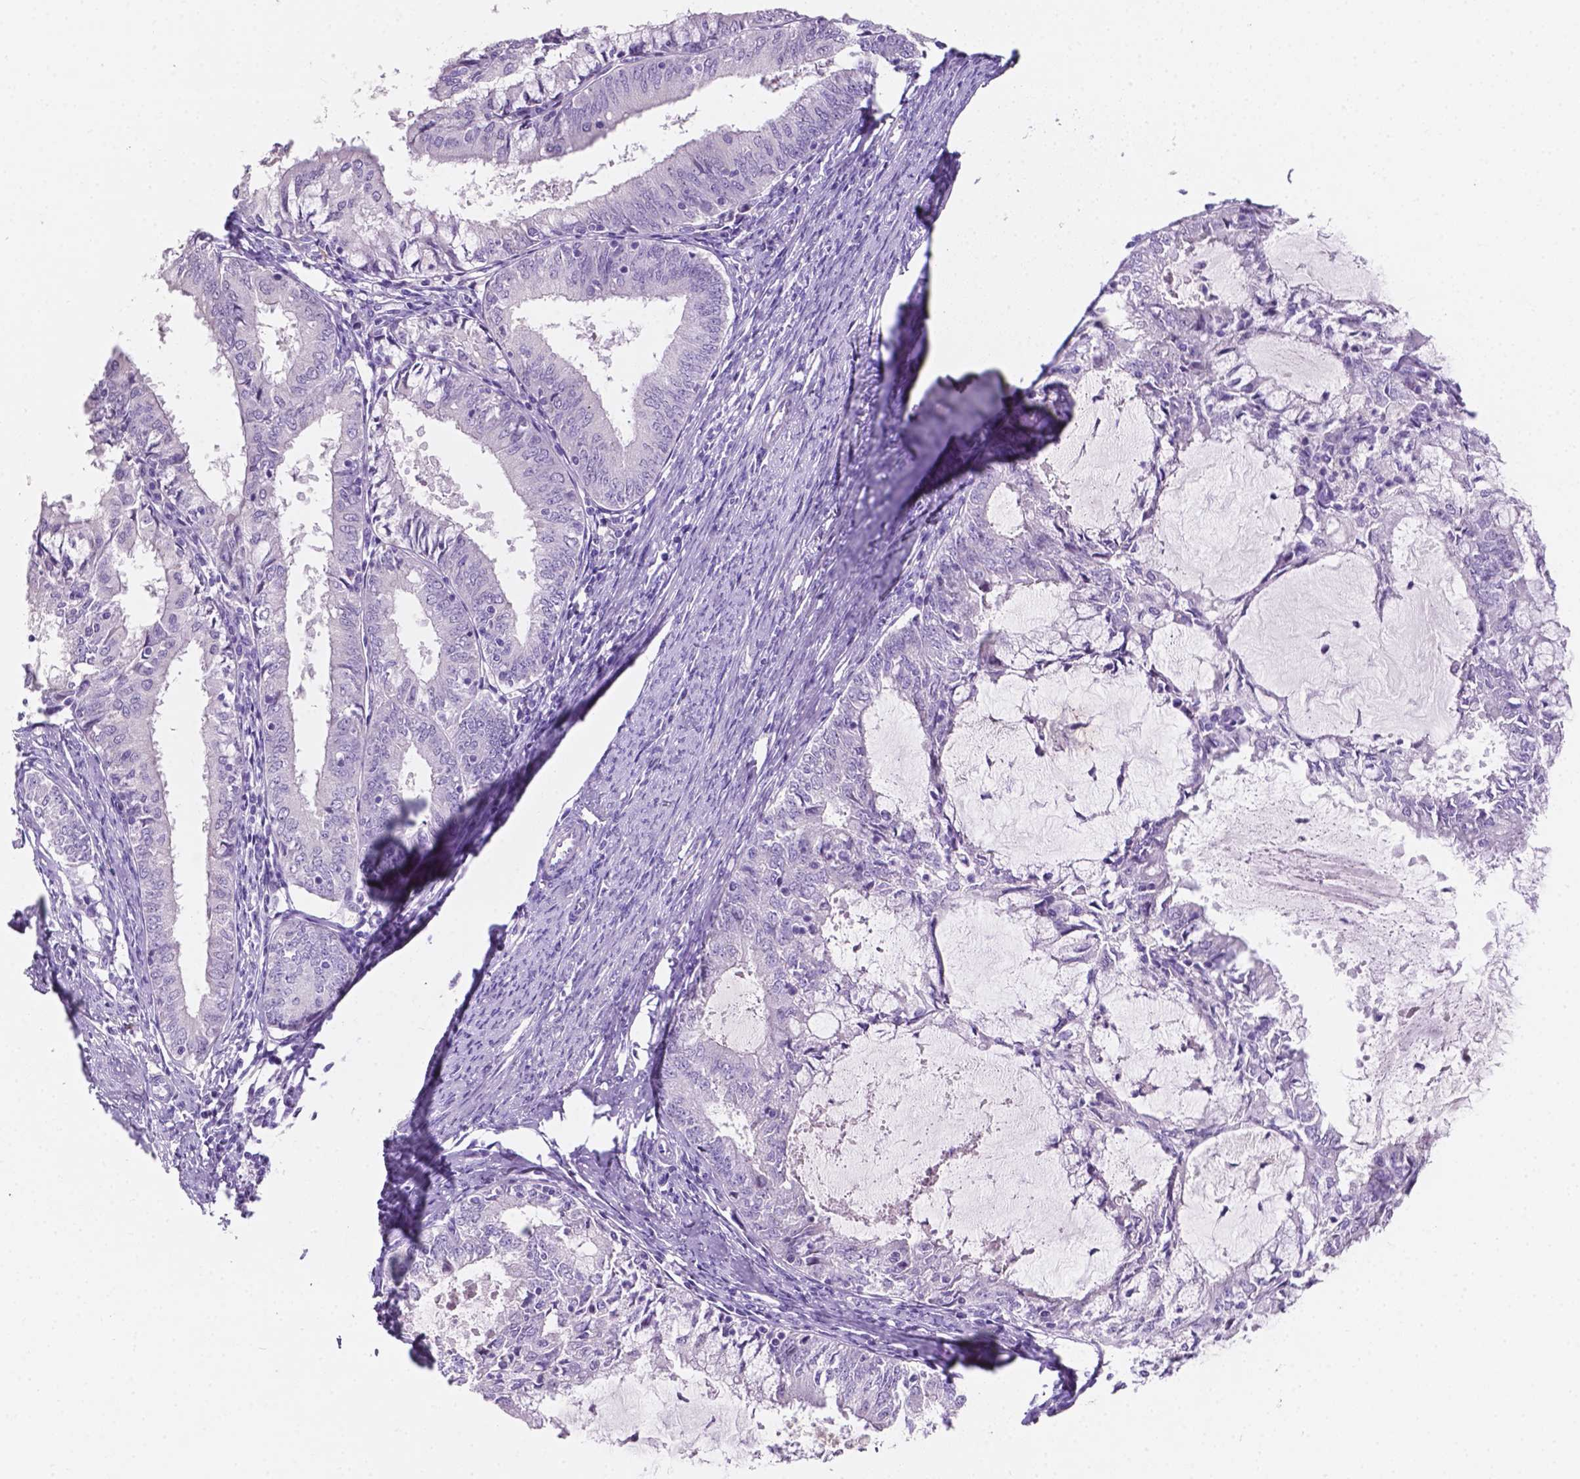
{"staining": {"intensity": "negative", "quantity": "none", "location": "none"}, "tissue": "endometrial cancer", "cell_type": "Tumor cells", "image_type": "cancer", "snomed": [{"axis": "morphology", "description": "Adenocarcinoma, NOS"}, {"axis": "topography", "description": "Endometrium"}], "caption": "The immunohistochemistry photomicrograph has no significant staining in tumor cells of adenocarcinoma (endometrial) tissue. Brightfield microscopy of IHC stained with DAB (brown) and hematoxylin (blue), captured at high magnification.", "gene": "EBLN2", "patient": {"sex": "female", "age": 57}}